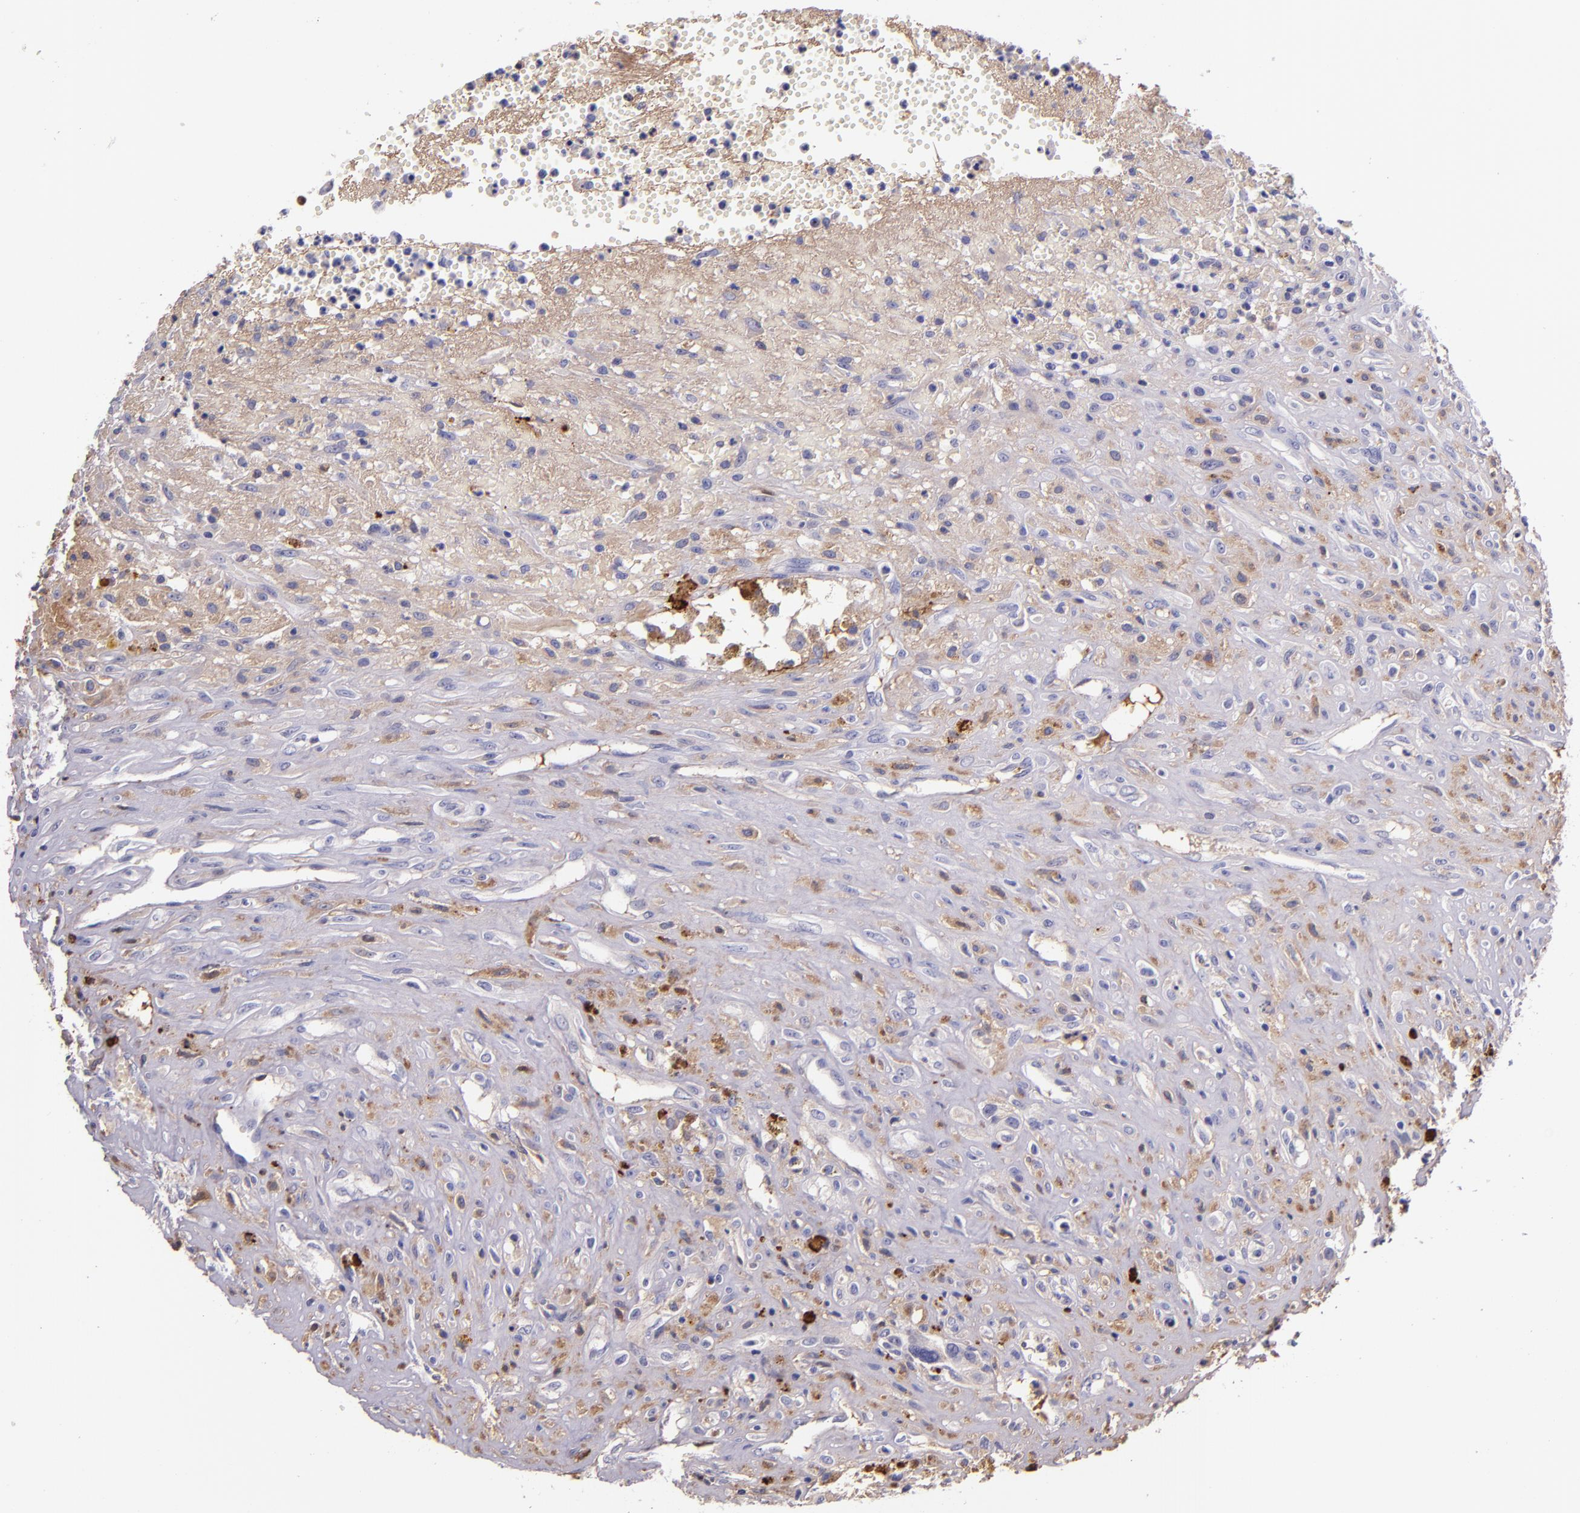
{"staining": {"intensity": "weak", "quantity": "25%-75%", "location": "cytoplasmic/membranous"}, "tissue": "glioma", "cell_type": "Tumor cells", "image_type": "cancer", "snomed": [{"axis": "morphology", "description": "Glioma, malignant, High grade"}, {"axis": "topography", "description": "Brain"}], "caption": "Tumor cells display low levels of weak cytoplasmic/membranous staining in about 25%-75% of cells in human malignant glioma (high-grade). (DAB IHC with brightfield microscopy, high magnification).", "gene": "KNG1", "patient": {"sex": "male", "age": 66}}